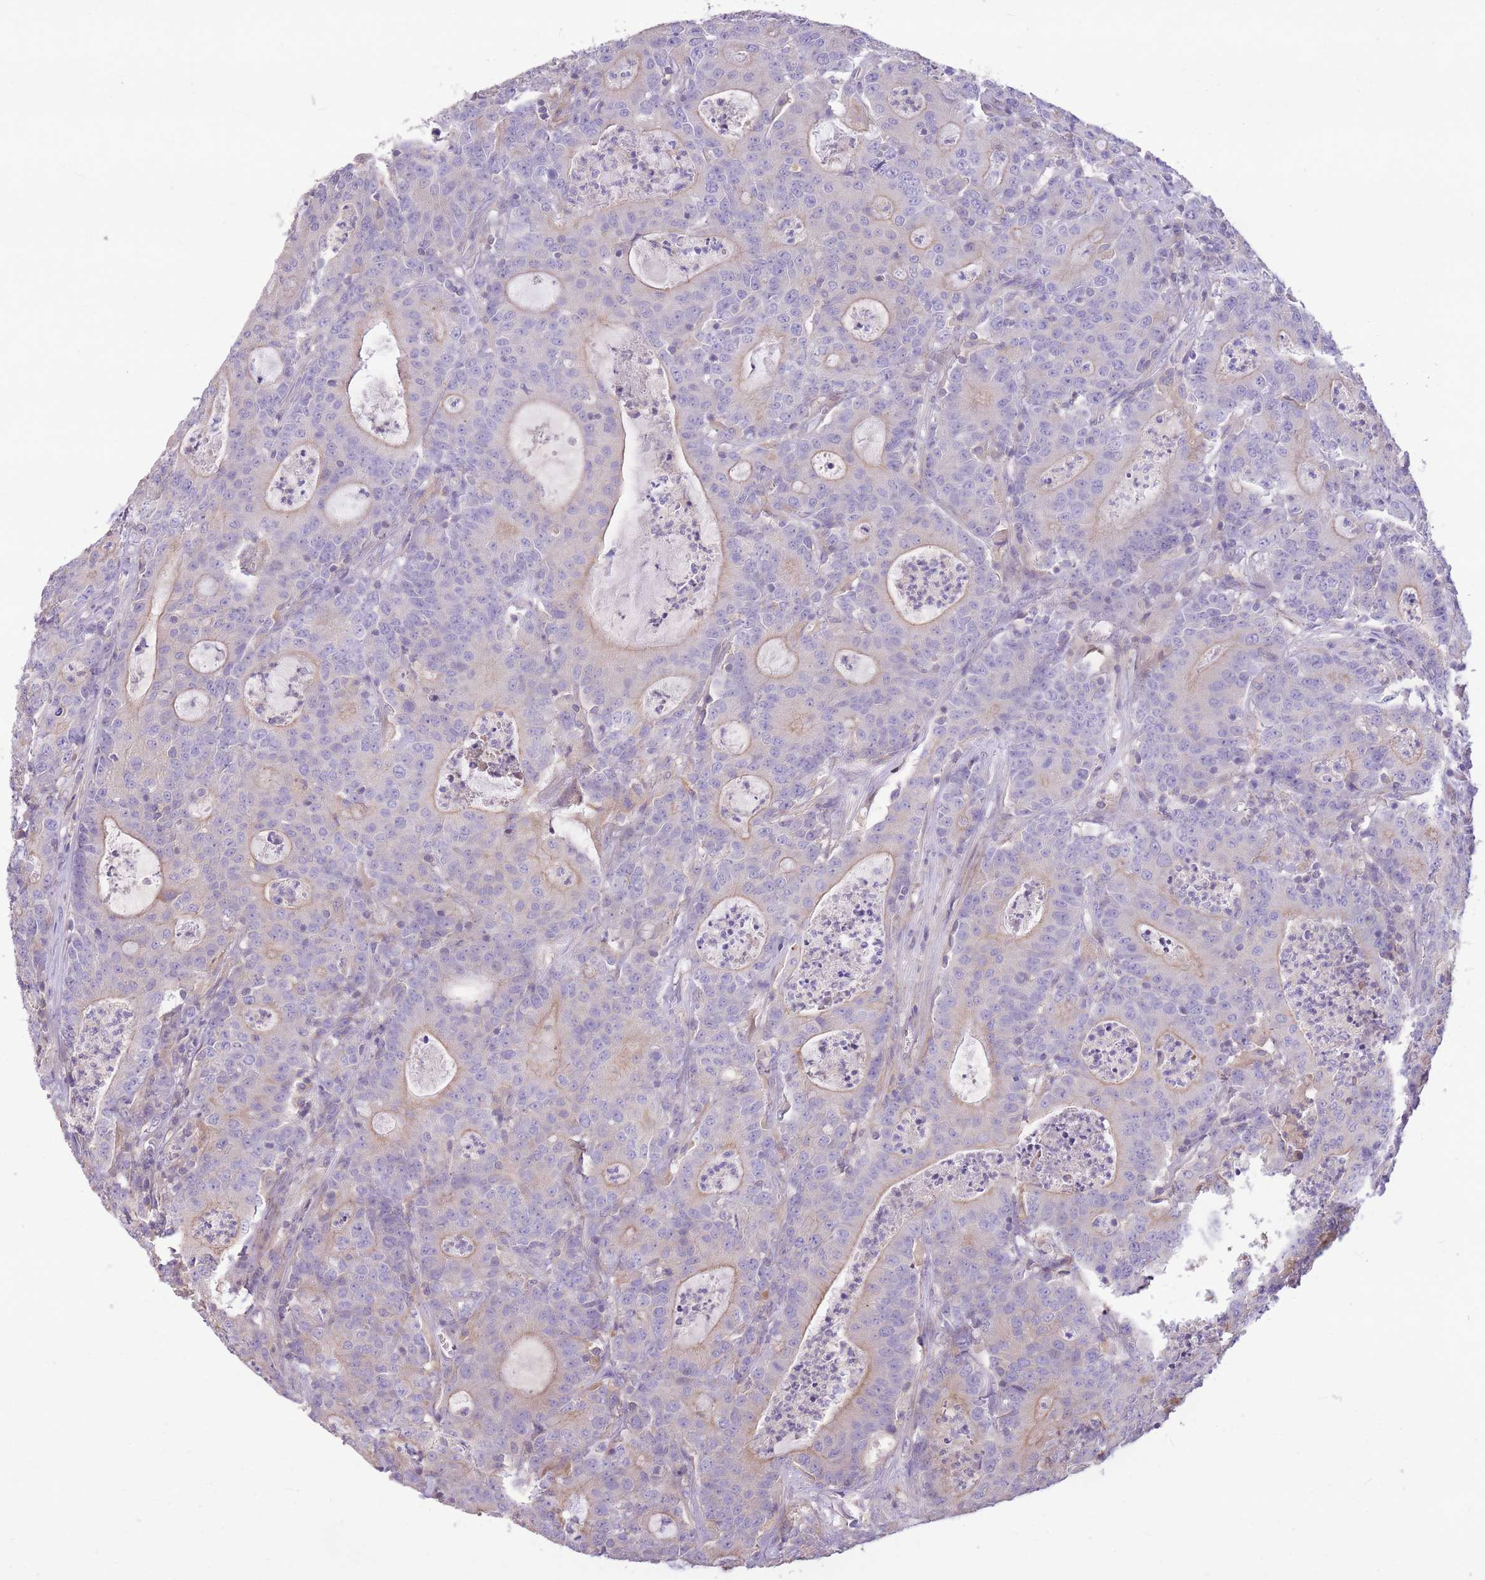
{"staining": {"intensity": "weak", "quantity": "<25%", "location": "cytoplasmic/membranous"}, "tissue": "colorectal cancer", "cell_type": "Tumor cells", "image_type": "cancer", "snomed": [{"axis": "morphology", "description": "Adenocarcinoma, NOS"}, {"axis": "topography", "description": "Colon"}], "caption": "Immunohistochemistry (IHC) histopathology image of neoplastic tissue: human colorectal cancer (adenocarcinoma) stained with DAB (3,3'-diaminobenzidine) exhibits no significant protein positivity in tumor cells.", "gene": "OR5T1", "patient": {"sex": "male", "age": 83}}